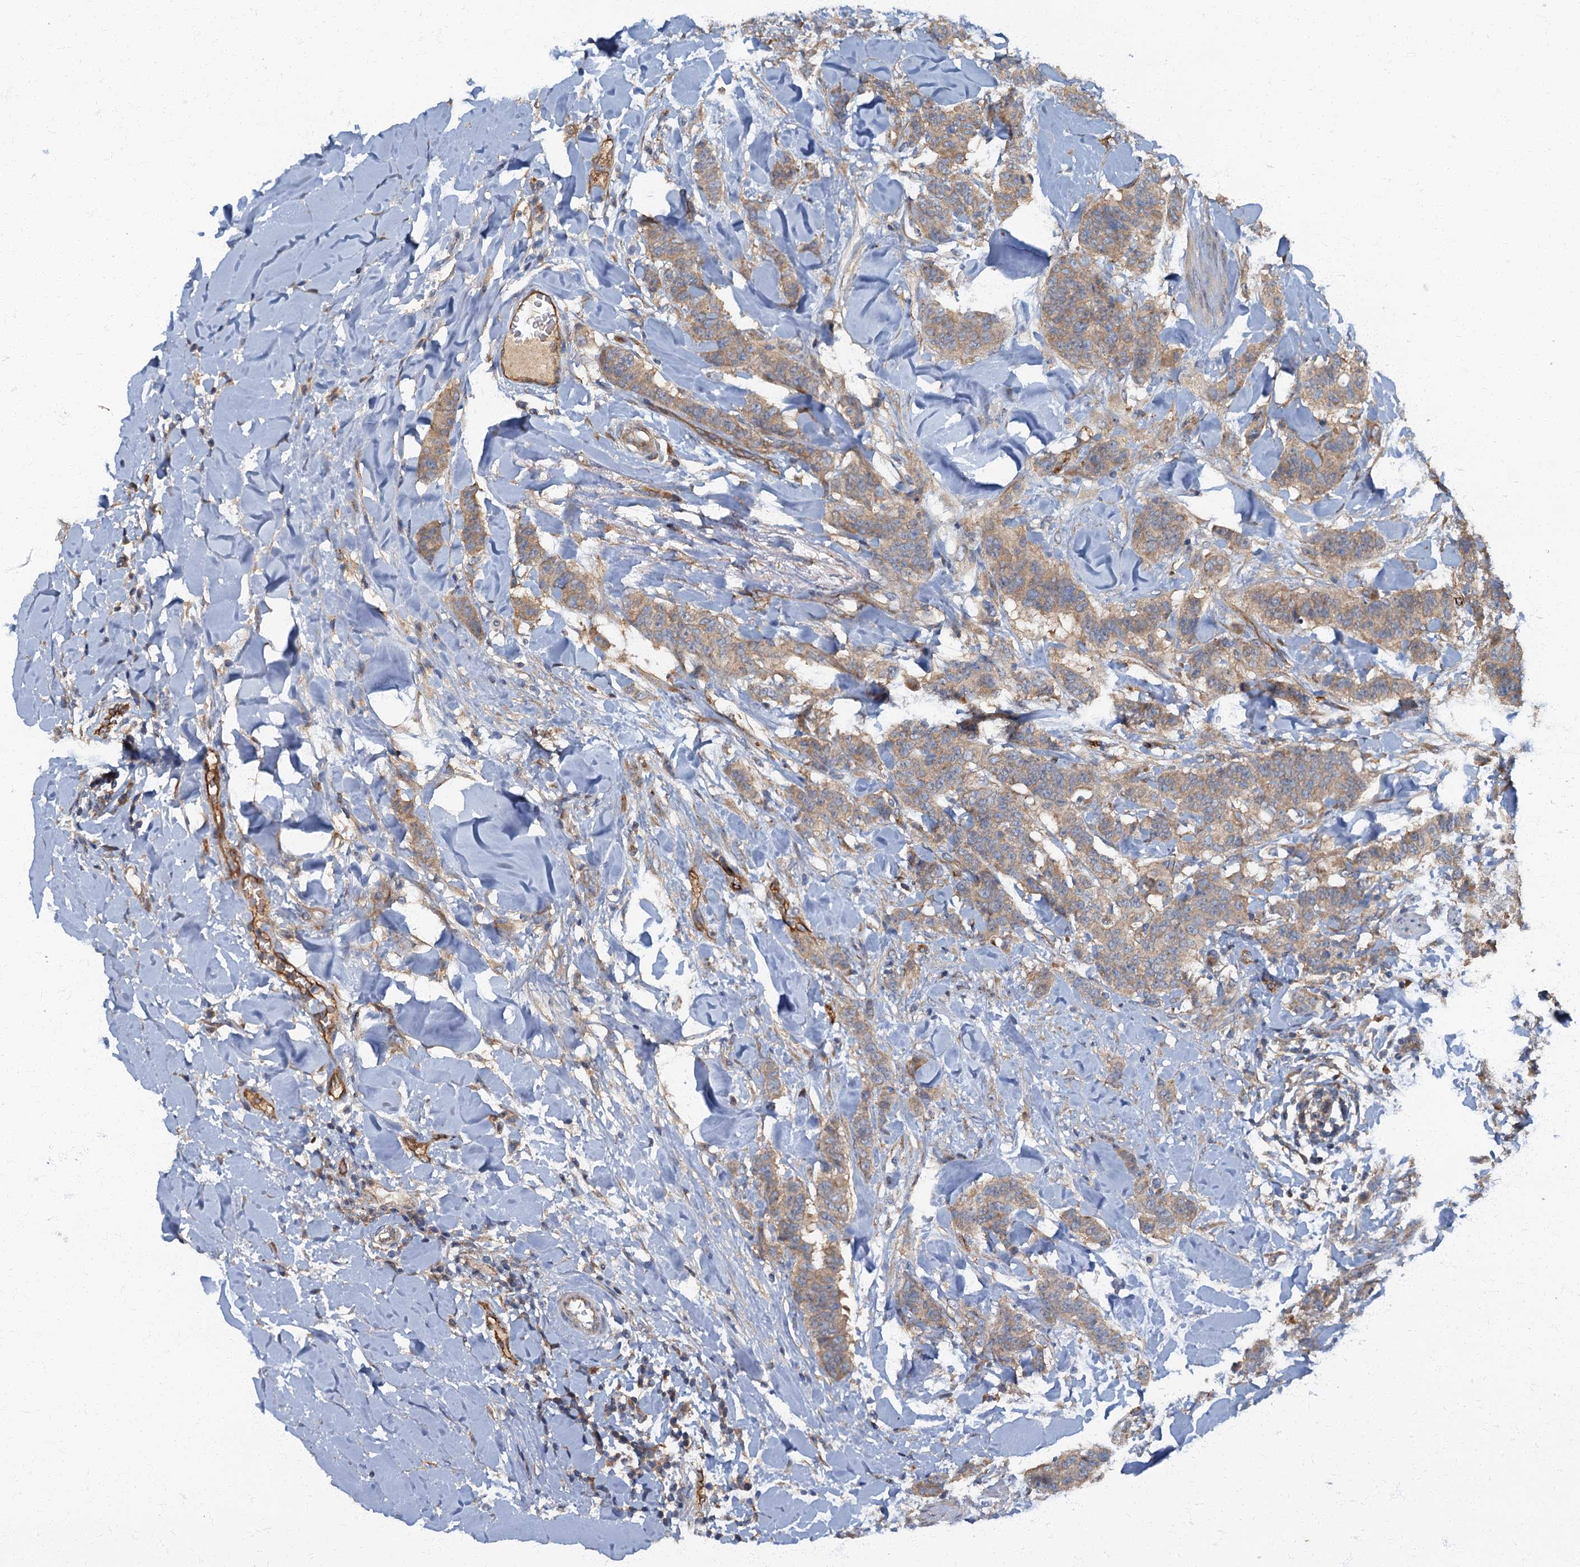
{"staining": {"intensity": "weak", "quantity": "25%-75%", "location": "cytoplasmic/membranous"}, "tissue": "breast cancer", "cell_type": "Tumor cells", "image_type": "cancer", "snomed": [{"axis": "morphology", "description": "Duct carcinoma"}, {"axis": "topography", "description": "Breast"}], "caption": "About 25%-75% of tumor cells in human breast cancer reveal weak cytoplasmic/membranous protein positivity as visualized by brown immunohistochemical staining.", "gene": "ARL11", "patient": {"sex": "female", "age": 40}}